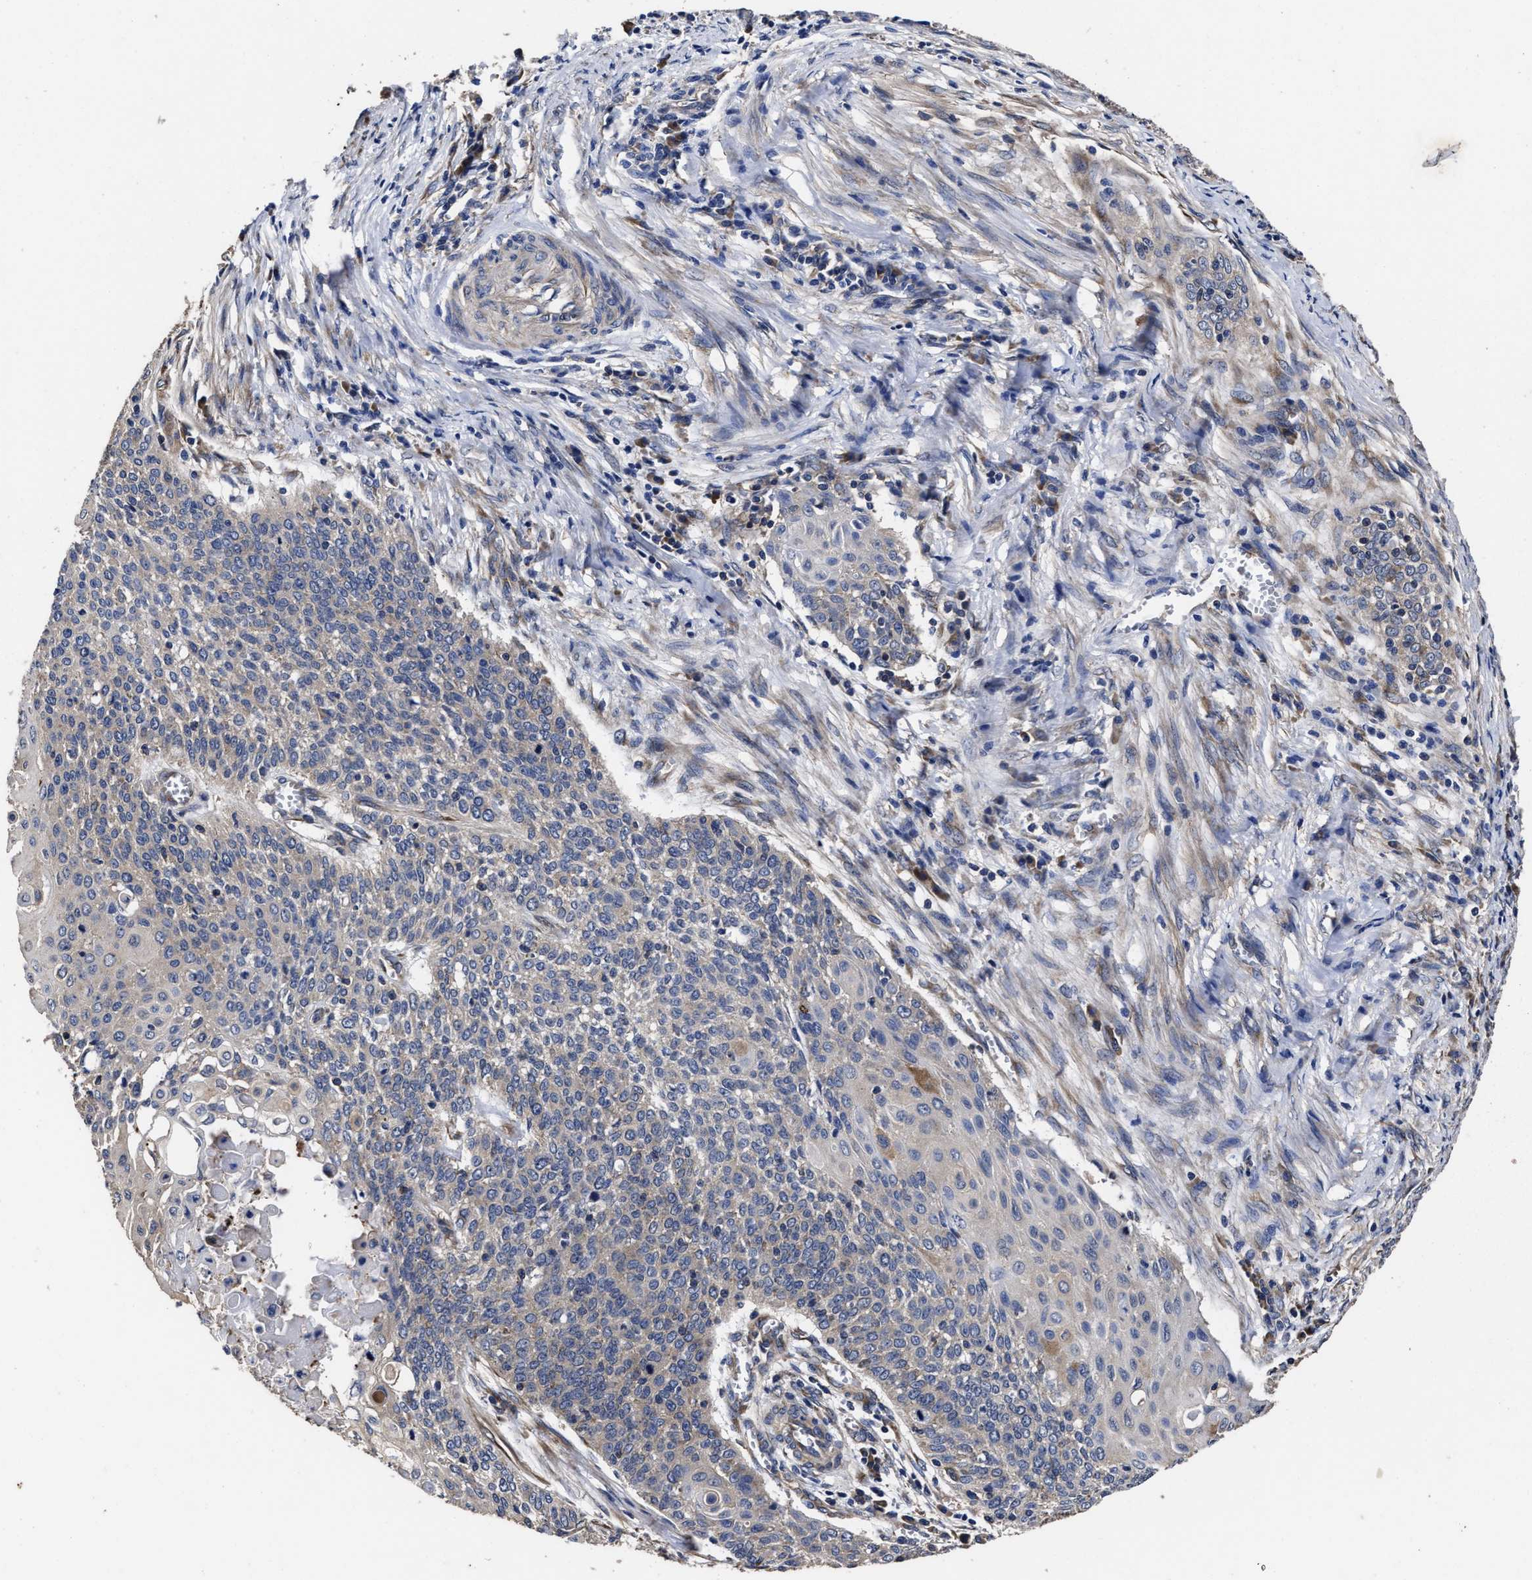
{"staining": {"intensity": "negative", "quantity": "none", "location": "none"}, "tissue": "cervical cancer", "cell_type": "Tumor cells", "image_type": "cancer", "snomed": [{"axis": "morphology", "description": "Squamous cell carcinoma, NOS"}, {"axis": "topography", "description": "Cervix"}], "caption": "Immunohistochemistry (IHC) of cervical cancer (squamous cell carcinoma) exhibits no positivity in tumor cells.", "gene": "AVEN", "patient": {"sex": "female", "age": 39}}